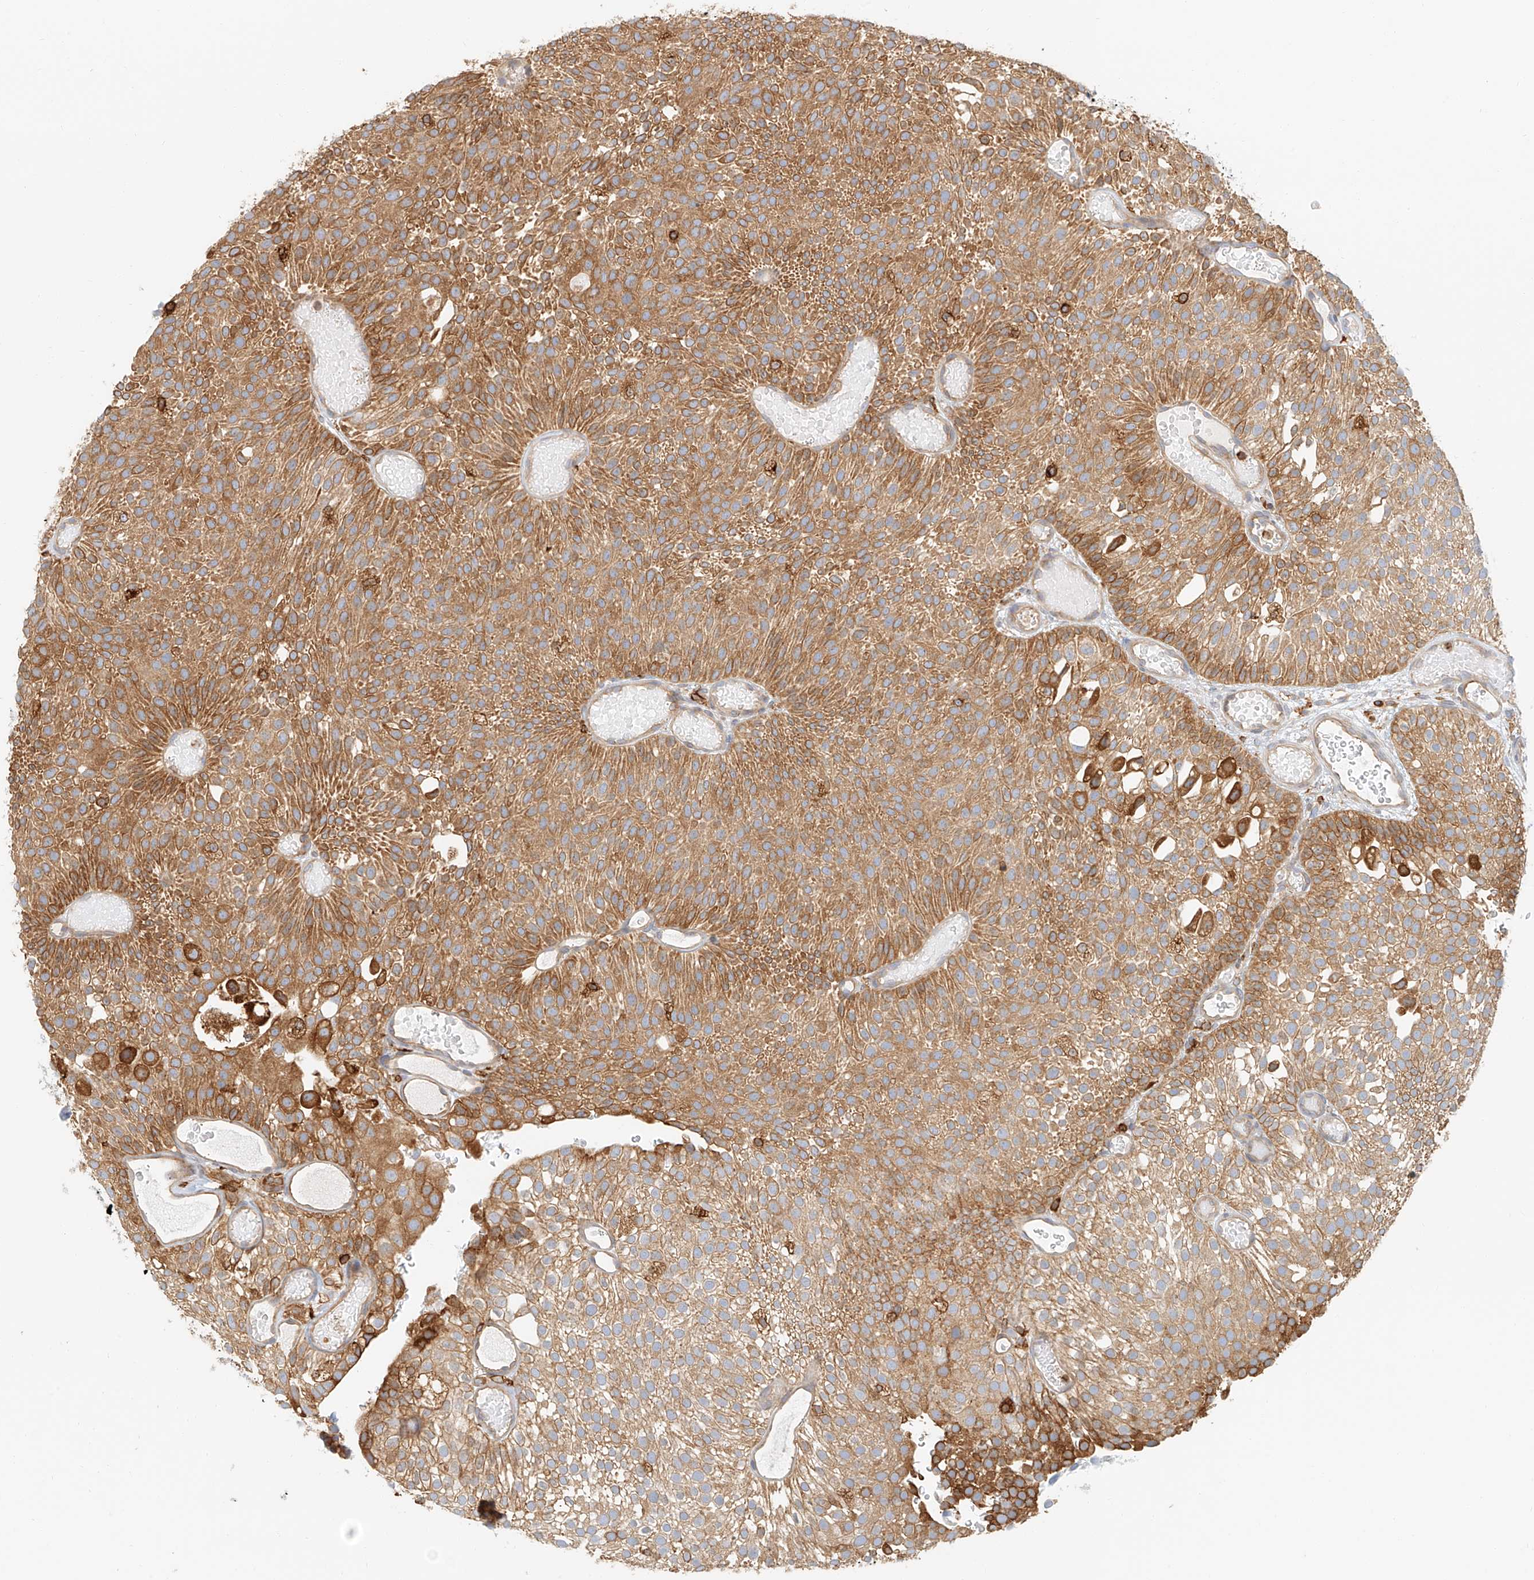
{"staining": {"intensity": "moderate", "quantity": ">75%", "location": "cytoplasmic/membranous"}, "tissue": "urothelial cancer", "cell_type": "Tumor cells", "image_type": "cancer", "snomed": [{"axis": "morphology", "description": "Urothelial carcinoma, Low grade"}, {"axis": "topography", "description": "Urinary bladder"}], "caption": "Human low-grade urothelial carcinoma stained with a protein marker displays moderate staining in tumor cells.", "gene": "DHRS7", "patient": {"sex": "male", "age": 78}}